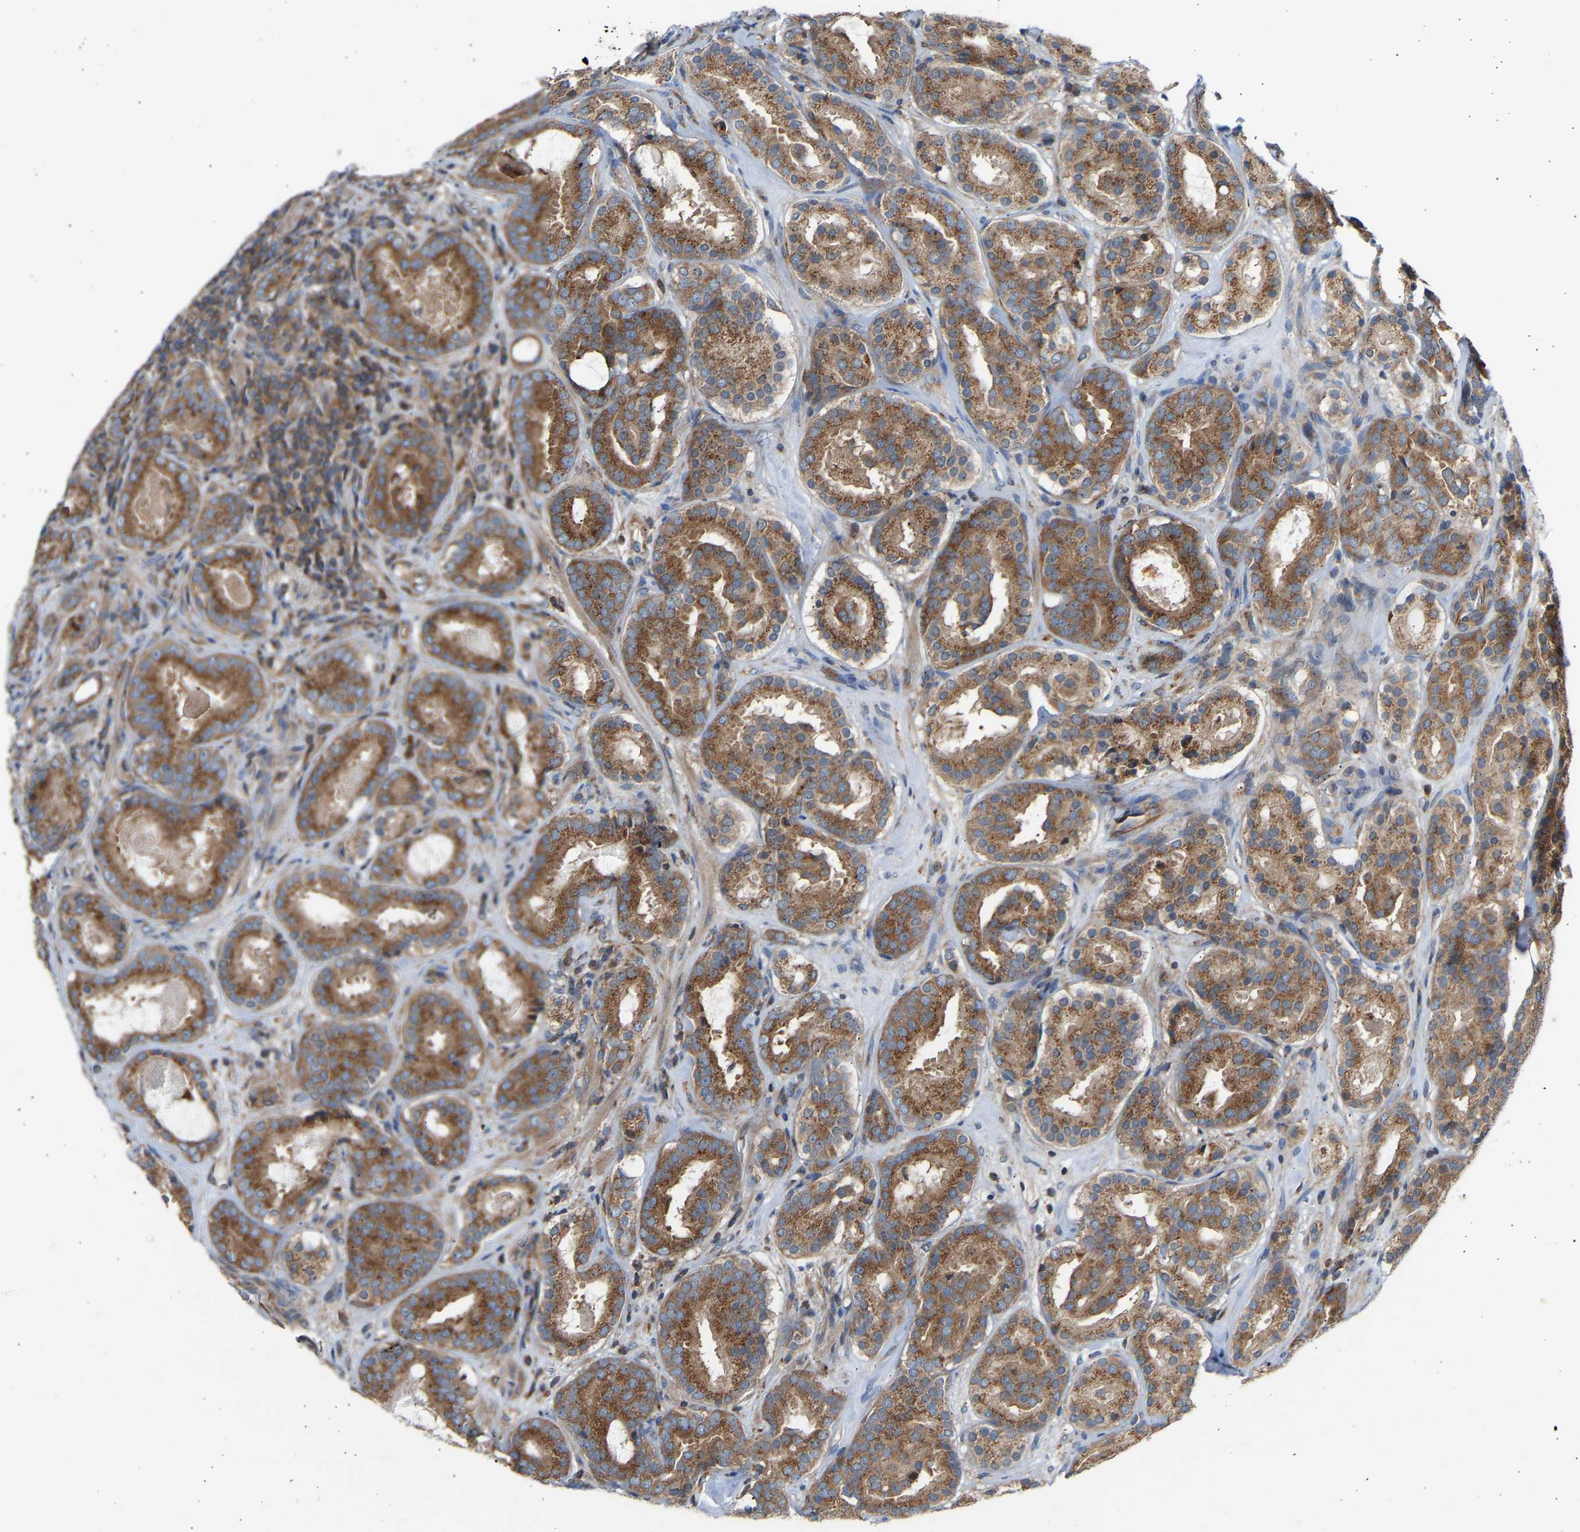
{"staining": {"intensity": "strong", "quantity": ">75%", "location": "cytoplasmic/membranous"}, "tissue": "prostate cancer", "cell_type": "Tumor cells", "image_type": "cancer", "snomed": [{"axis": "morphology", "description": "Adenocarcinoma, Low grade"}, {"axis": "topography", "description": "Prostate"}], "caption": "Prostate low-grade adenocarcinoma tissue displays strong cytoplasmic/membranous staining in about >75% of tumor cells", "gene": "GCN1", "patient": {"sex": "male", "age": 69}}